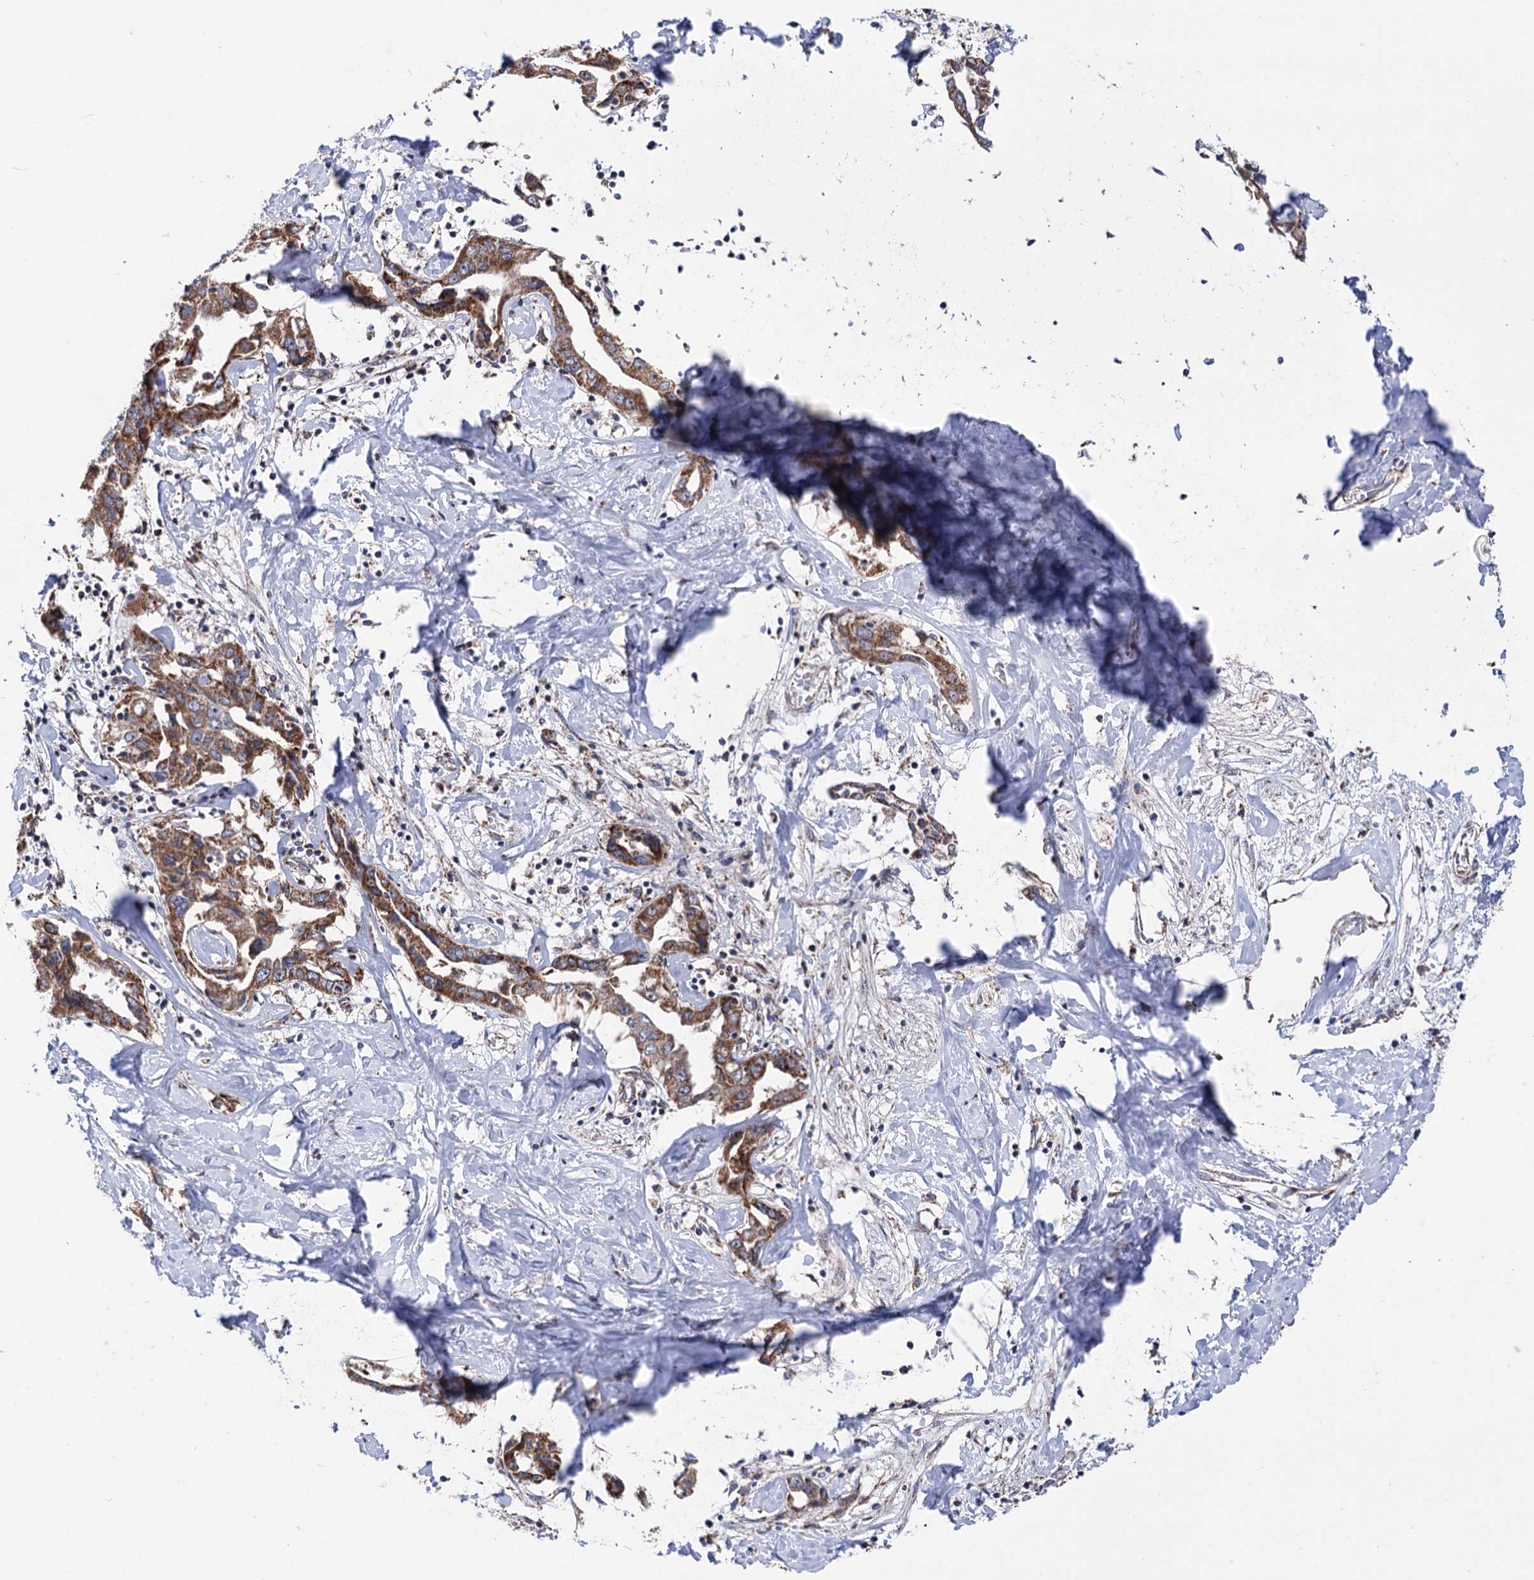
{"staining": {"intensity": "strong", "quantity": ">75%", "location": "cytoplasmic/membranous"}, "tissue": "liver cancer", "cell_type": "Tumor cells", "image_type": "cancer", "snomed": [{"axis": "morphology", "description": "Cholangiocarcinoma"}, {"axis": "topography", "description": "Liver"}], "caption": "IHC (DAB) staining of human cholangiocarcinoma (liver) shows strong cytoplasmic/membranous protein staining in approximately >75% of tumor cells.", "gene": "SUCLA2", "patient": {"sex": "male", "age": 59}}